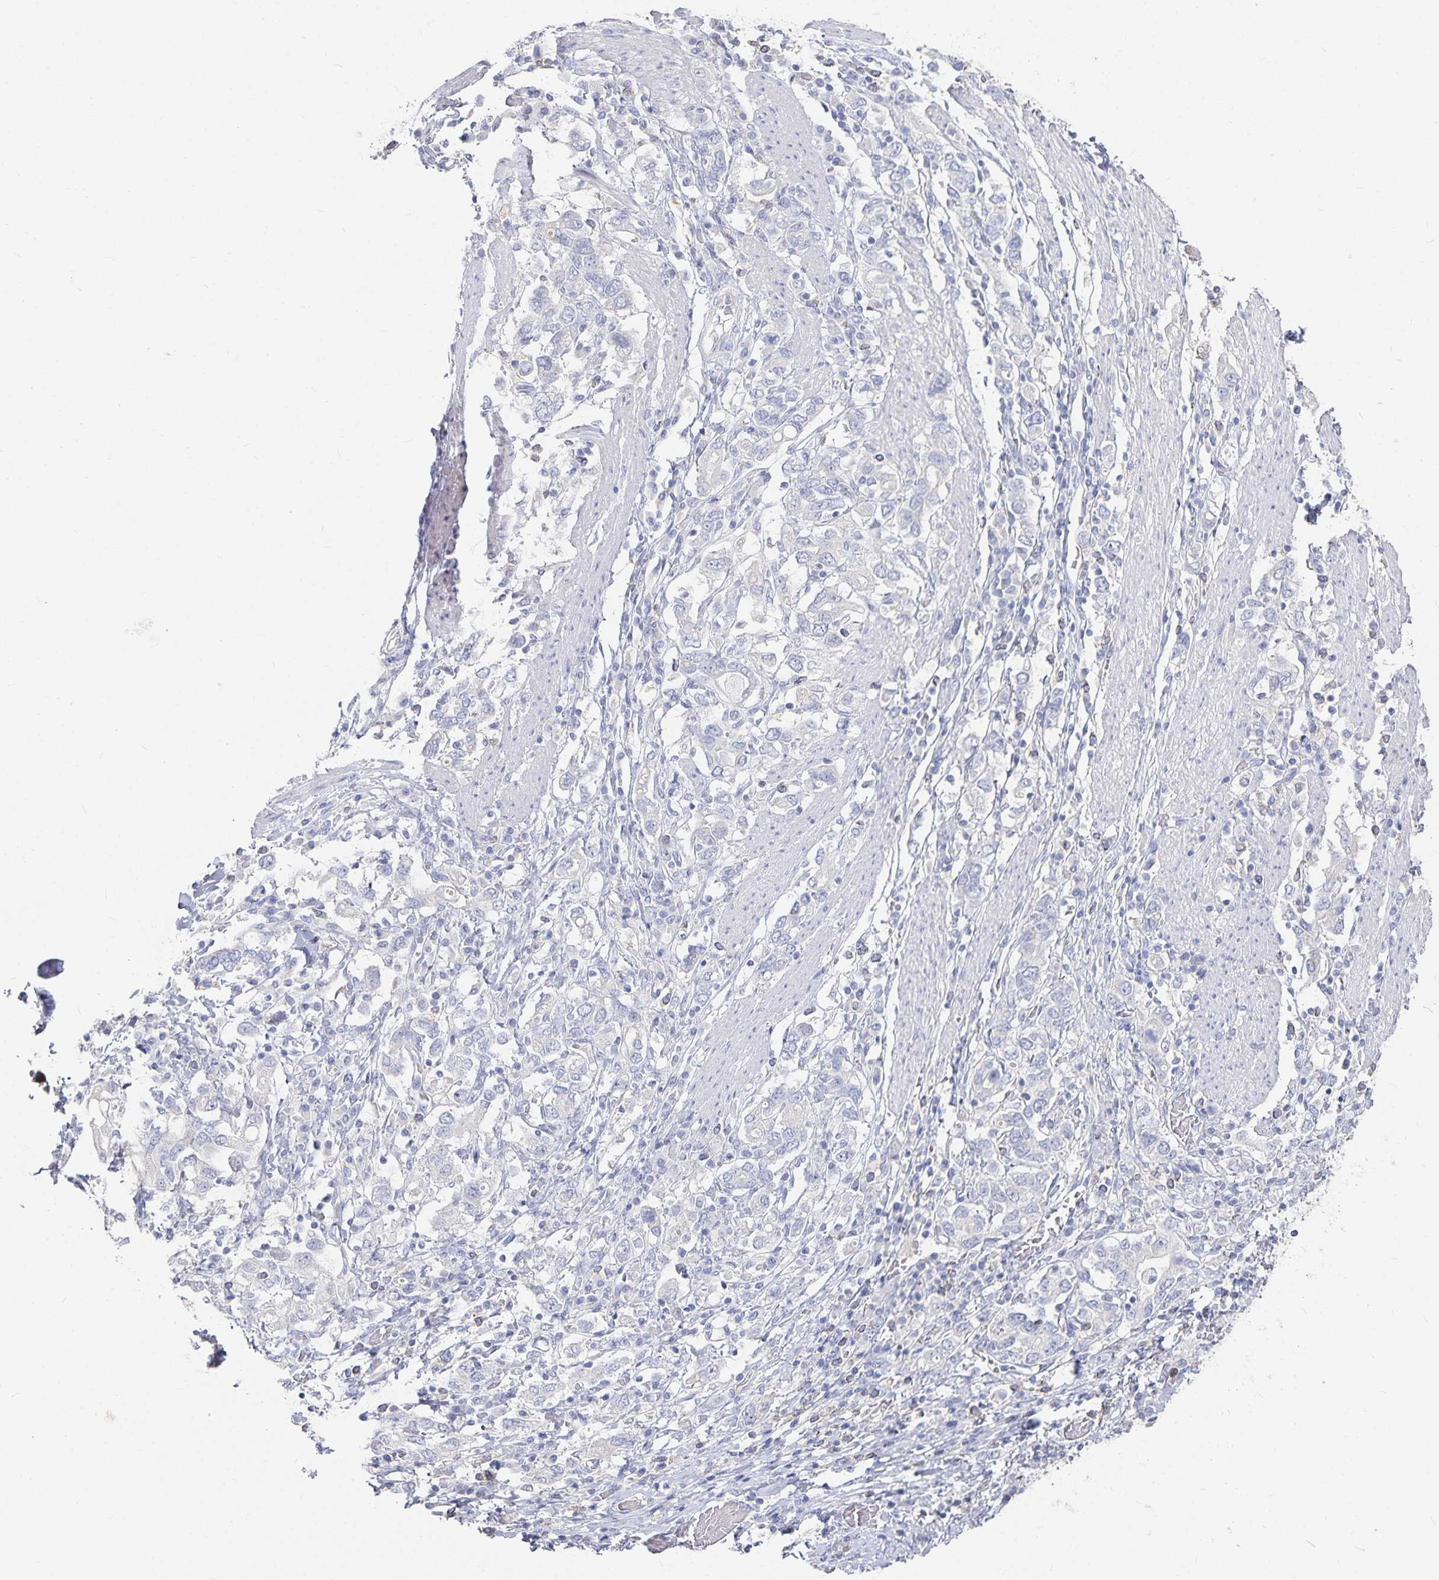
{"staining": {"intensity": "negative", "quantity": "none", "location": "none"}, "tissue": "stomach cancer", "cell_type": "Tumor cells", "image_type": "cancer", "snomed": [{"axis": "morphology", "description": "Adenocarcinoma, NOS"}, {"axis": "topography", "description": "Stomach, upper"}, {"axis": "topography", "description": "Stomach"}], "caption": "Tumor cells are negative for brown protein staining in adenocarcinoma (stomach).", "gene": "DNAH9", "patient": {"sex": "male", "age": 62}}